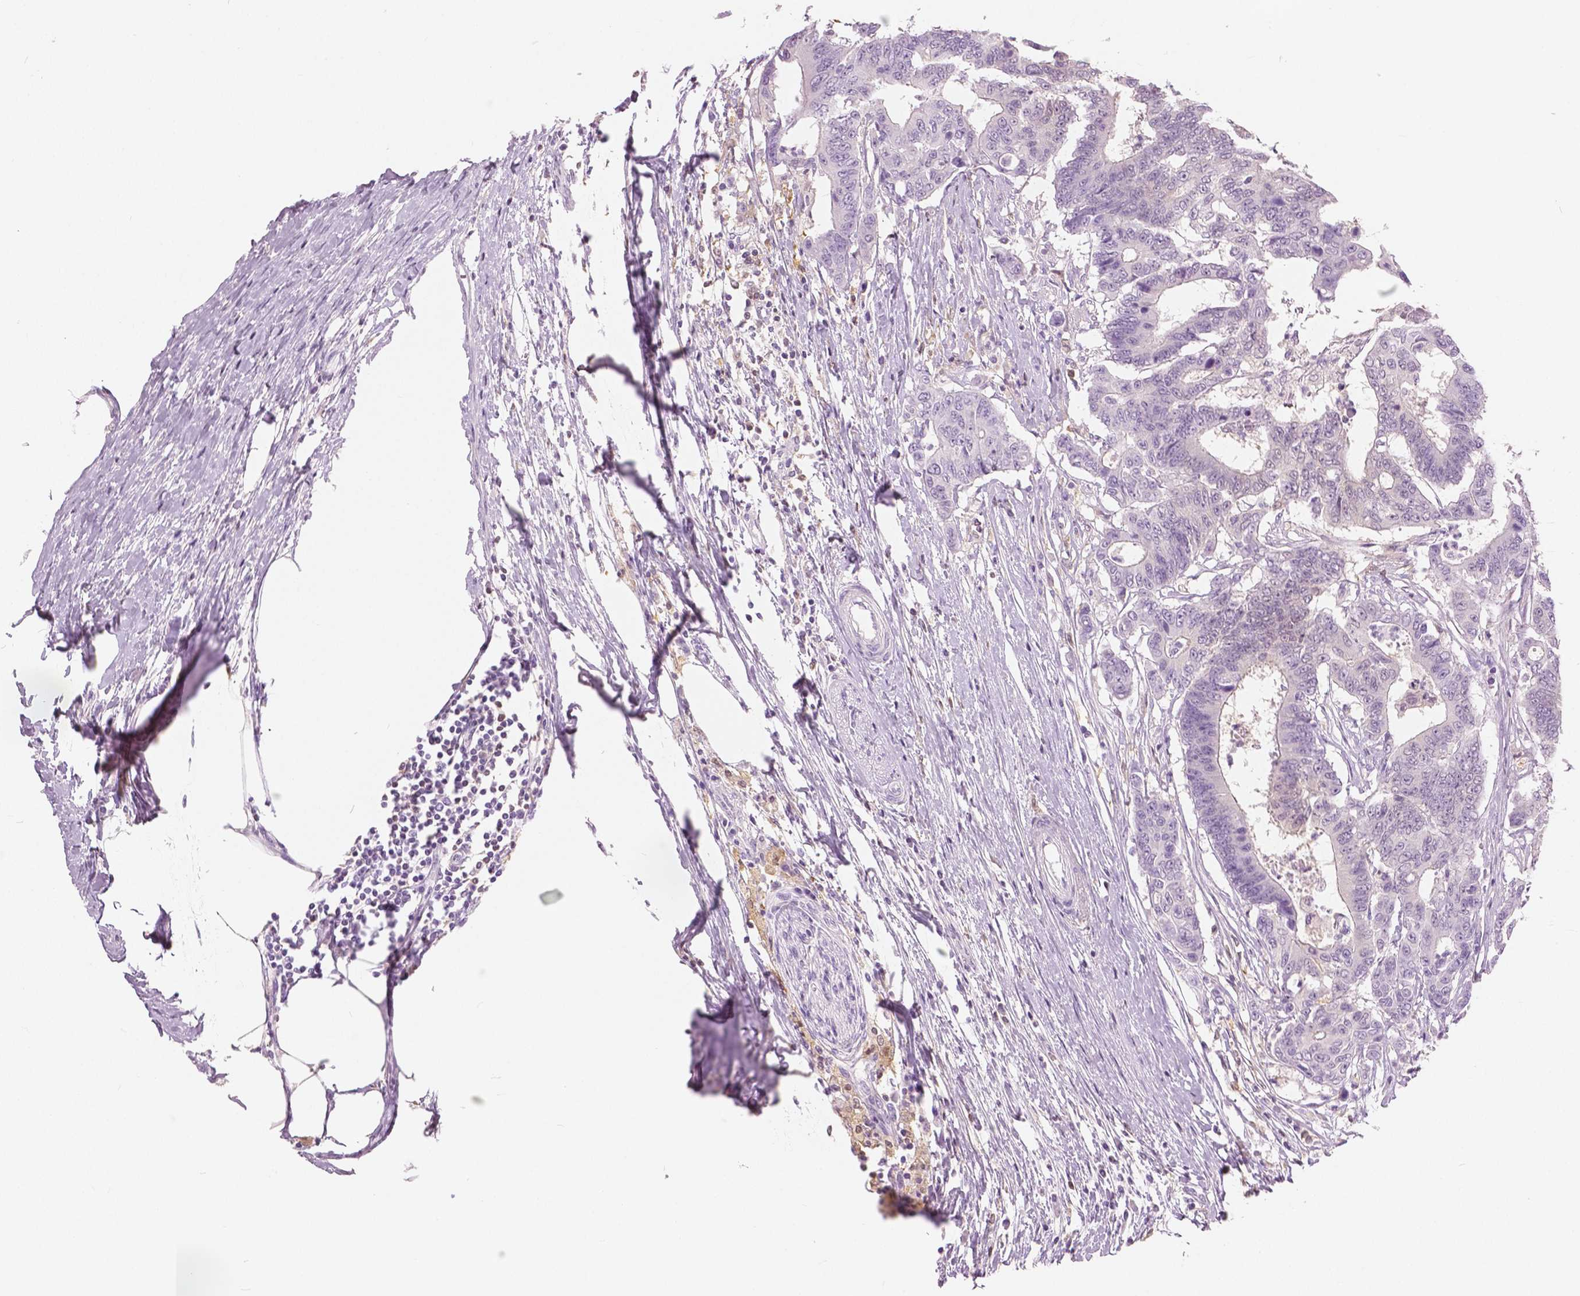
{"staining": {"intensity": "negative", "quantity": "none", "location": "none"}, "tissue": "colorectal cancer", "cell_type": "Tumor cells", "image_type": "cancer", "snomed": [{"axis": "morphology", "description": "Adenocarcinoma, NOS"}, {"axis": "topography", "description": "Colon"}], "caption": "Immunohistochemistry (IHC) histopathology image of adenocarcinoma (colorectal) stained for a protein (brown), which exhibits no expression in tumor cells. (Brightfield microscopy of DAB immunohistochemistry at high magnification).", "gene": "GALM", "patient": {"sex": "female", "age": 48}}